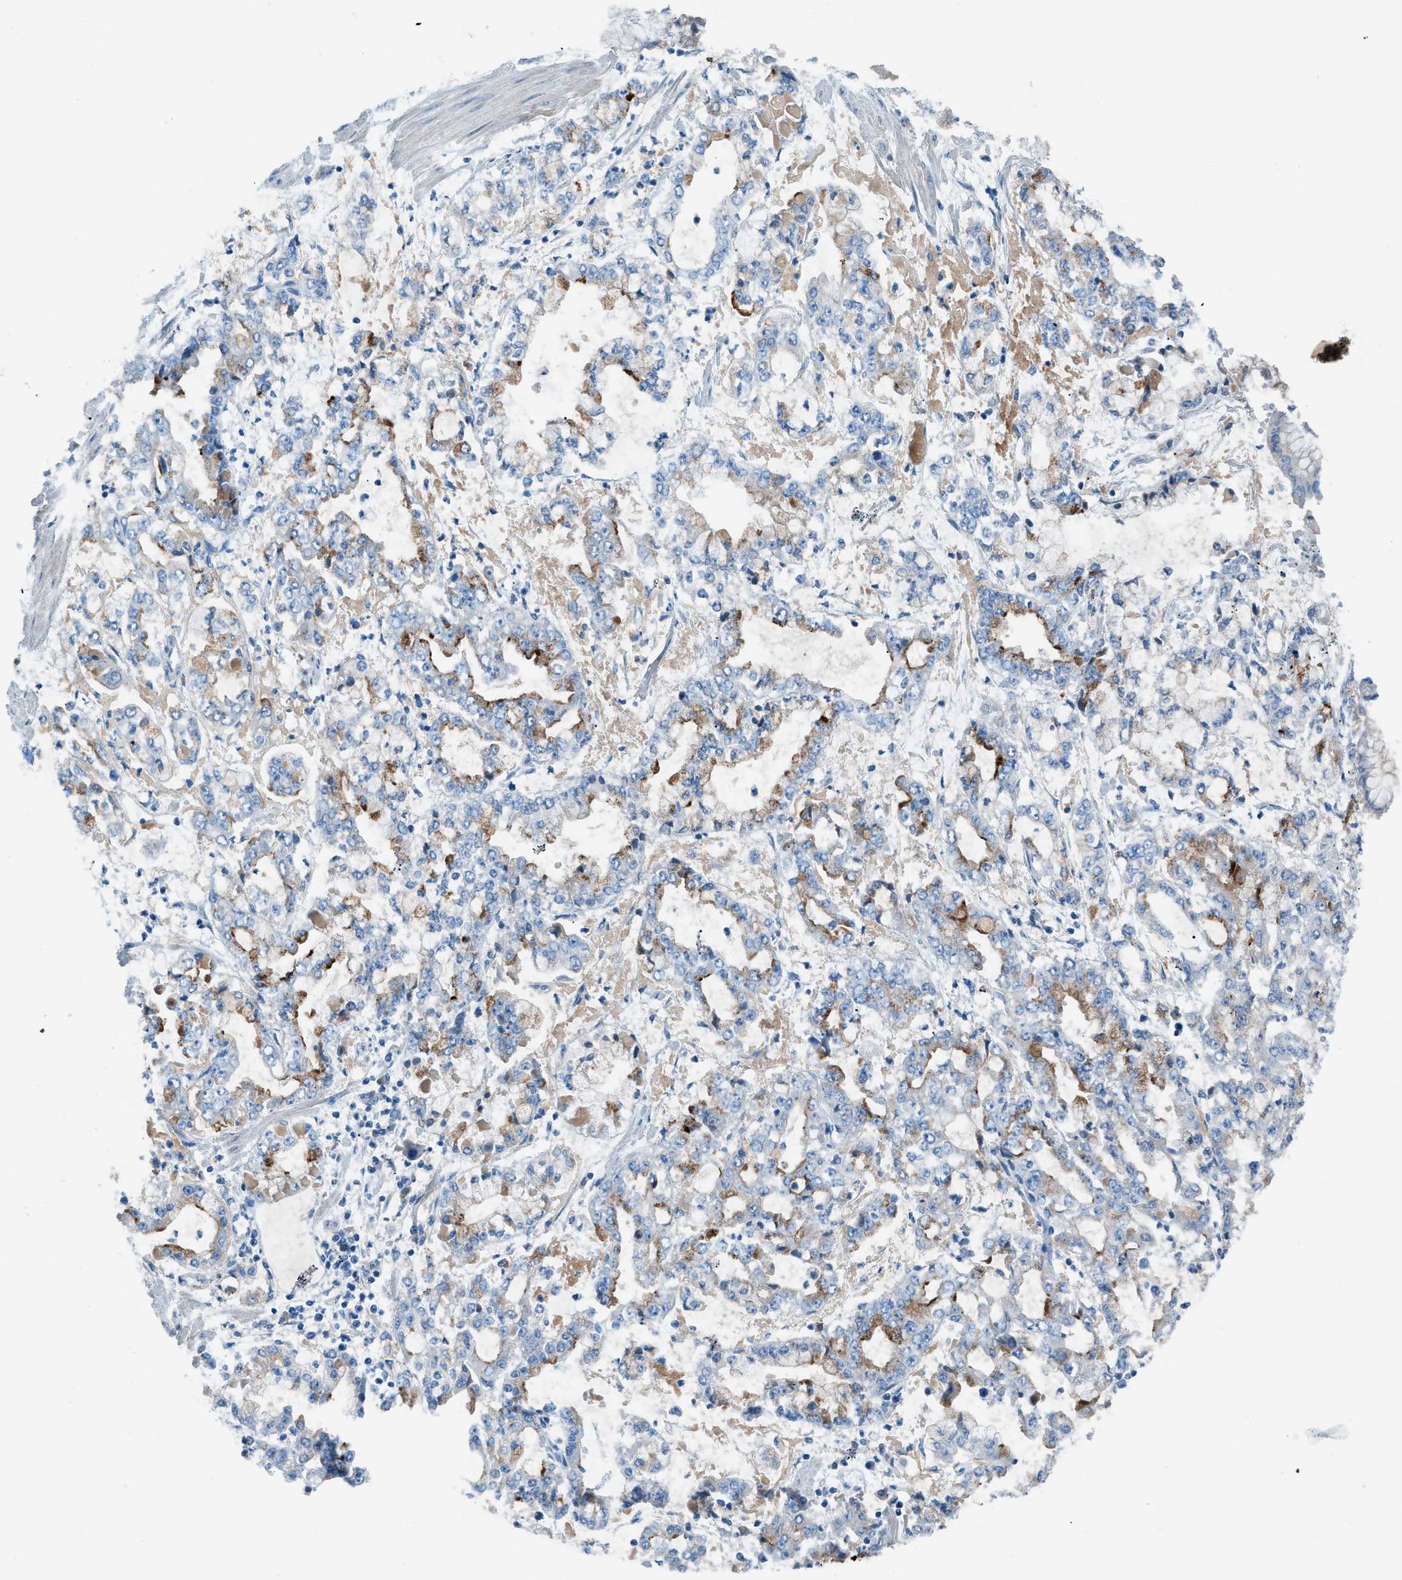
{"staining": {"intensity": "moderate", "quantity": "25%-75%", "location": "cytoplasmic/membranous"}, "tissue": "stomach cancer", "cell_type": "Tumor cells", "image_type": "cancer", "snomed": [{"axis": "morphology", "description": "Adenocarcinoma, NOS"}, {"axis": "topography", "description": "Stomach"}], "caption": "Immunohistochemistry image of adenocarcinoma (stomach) stained for a protein (brown), which displays medium levels of moderate cytoplasmic/membranous positivity in approximately 25%-75% of tumor cells.", "gene": "C5AR2", "patient": {"sex": "male", "age": 76}}